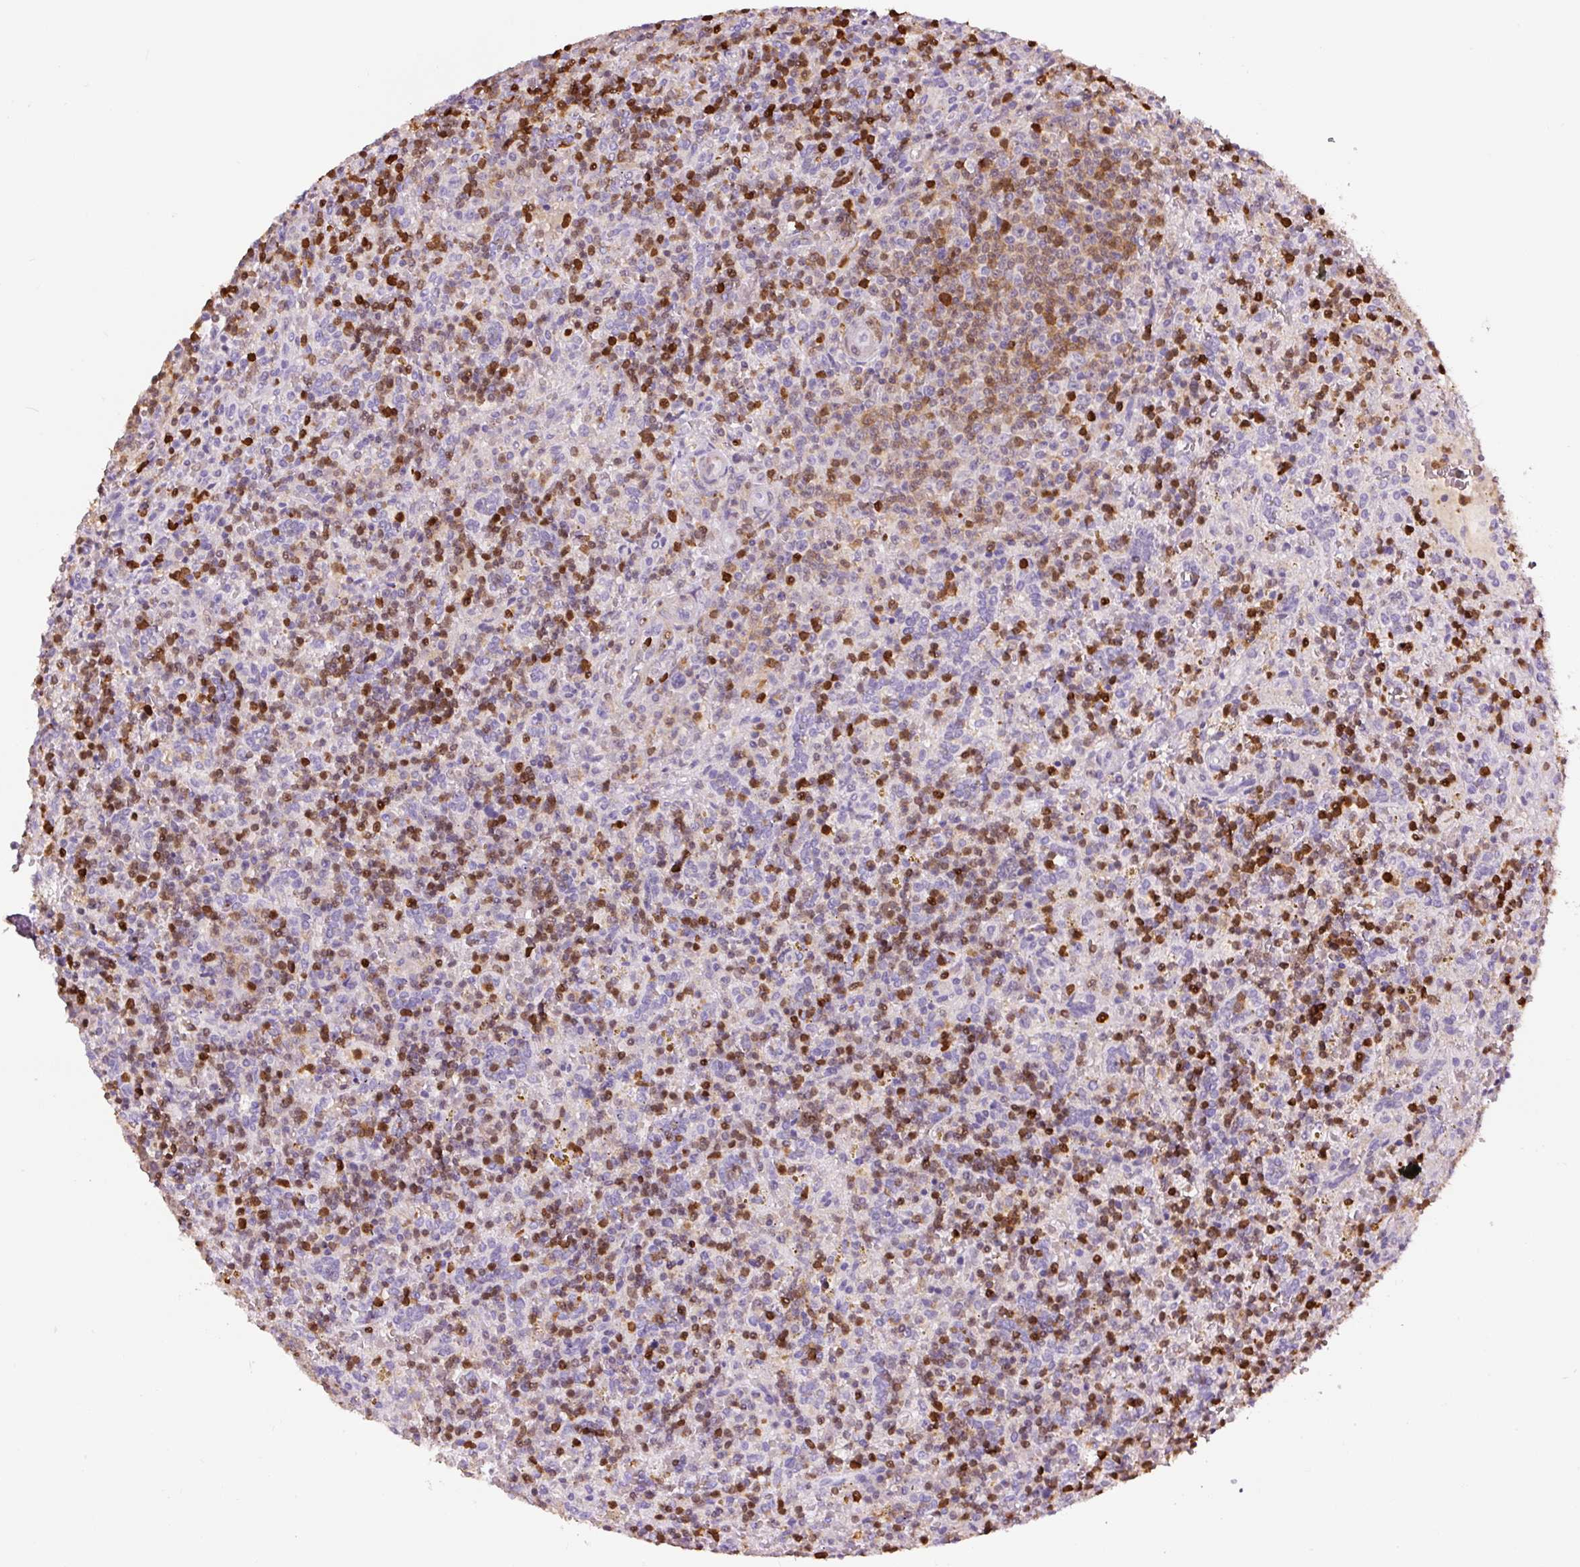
{"staining": {"intensity": "moderate", "quantity": "25%-75%", "location": "cytoplasmic/membranous,nuclear"}, "tissue": "lymphoma", "cell_type": "Tumor cells", "image_type": "cancer", "snomed": [{"axis": "morphology", "description": "Malignant lymphoma, non-Hodgkin's type, Low grade"}, {"axis": "topography", "description": "Spleen"}], "caption": "Lymphoma stained with immunohistochemistry demonstrates moderate cytoplasmic/membranous and nuclear positivity in approximately 25%-75% of tumor cells. (Stains: DAB (3,3'-diaminobenzidine) in brown, nuclei in blue, Microscopy: brightfield microscopy at high magnification).", "gene": "S100A4", "patient": {"sex": "male", "age": 67}}